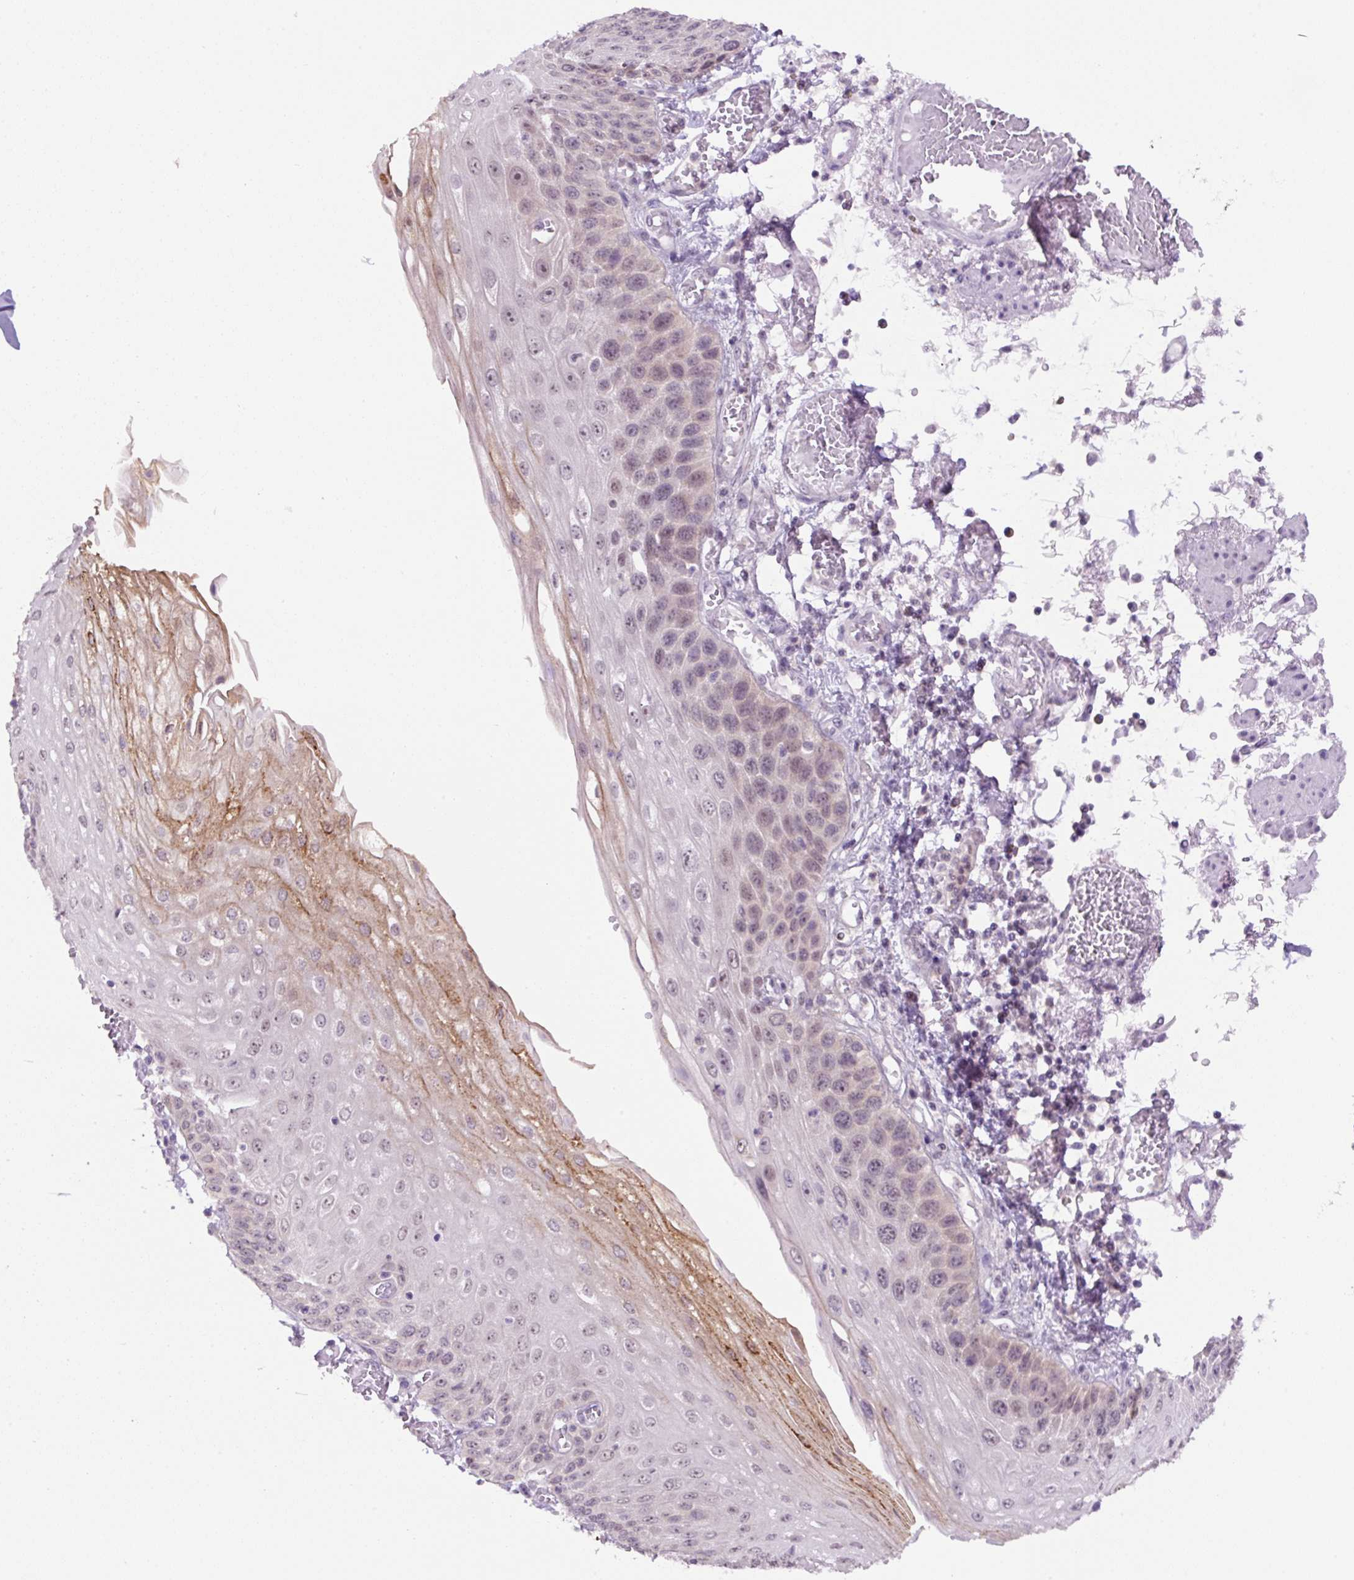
{"staining": {"intensity": "moderate", "quantity": "25%-75%", "location": "cytoplasmic/membranous,nuclear"}, "tissue": "esophagus", "cell_type": "Squamous epithelial cells", "image_type": "normal", "snomed": [{"axis": "morphology", "description": "Normal tissue, NOS"}, {"axis": "morphology", "description": "Adenocarcinoma, NOS"}, {"axis": "topography", "description": "Esophagus"}], "caption": "High-power microscopy captured an immunohistochemistry (IHC) image of benign esophagus, revealing moderate cytoplasmic/membranous,nuclear positivity in about 25%-75% of squamous epithelial cells. The protein of interest is stained brown, and the nuclei are stained in blue (DAB IHC with brightfield microscopy, high magnification).", "gene": "RYBP", "patient": {"sex": "male", "age": 81}}